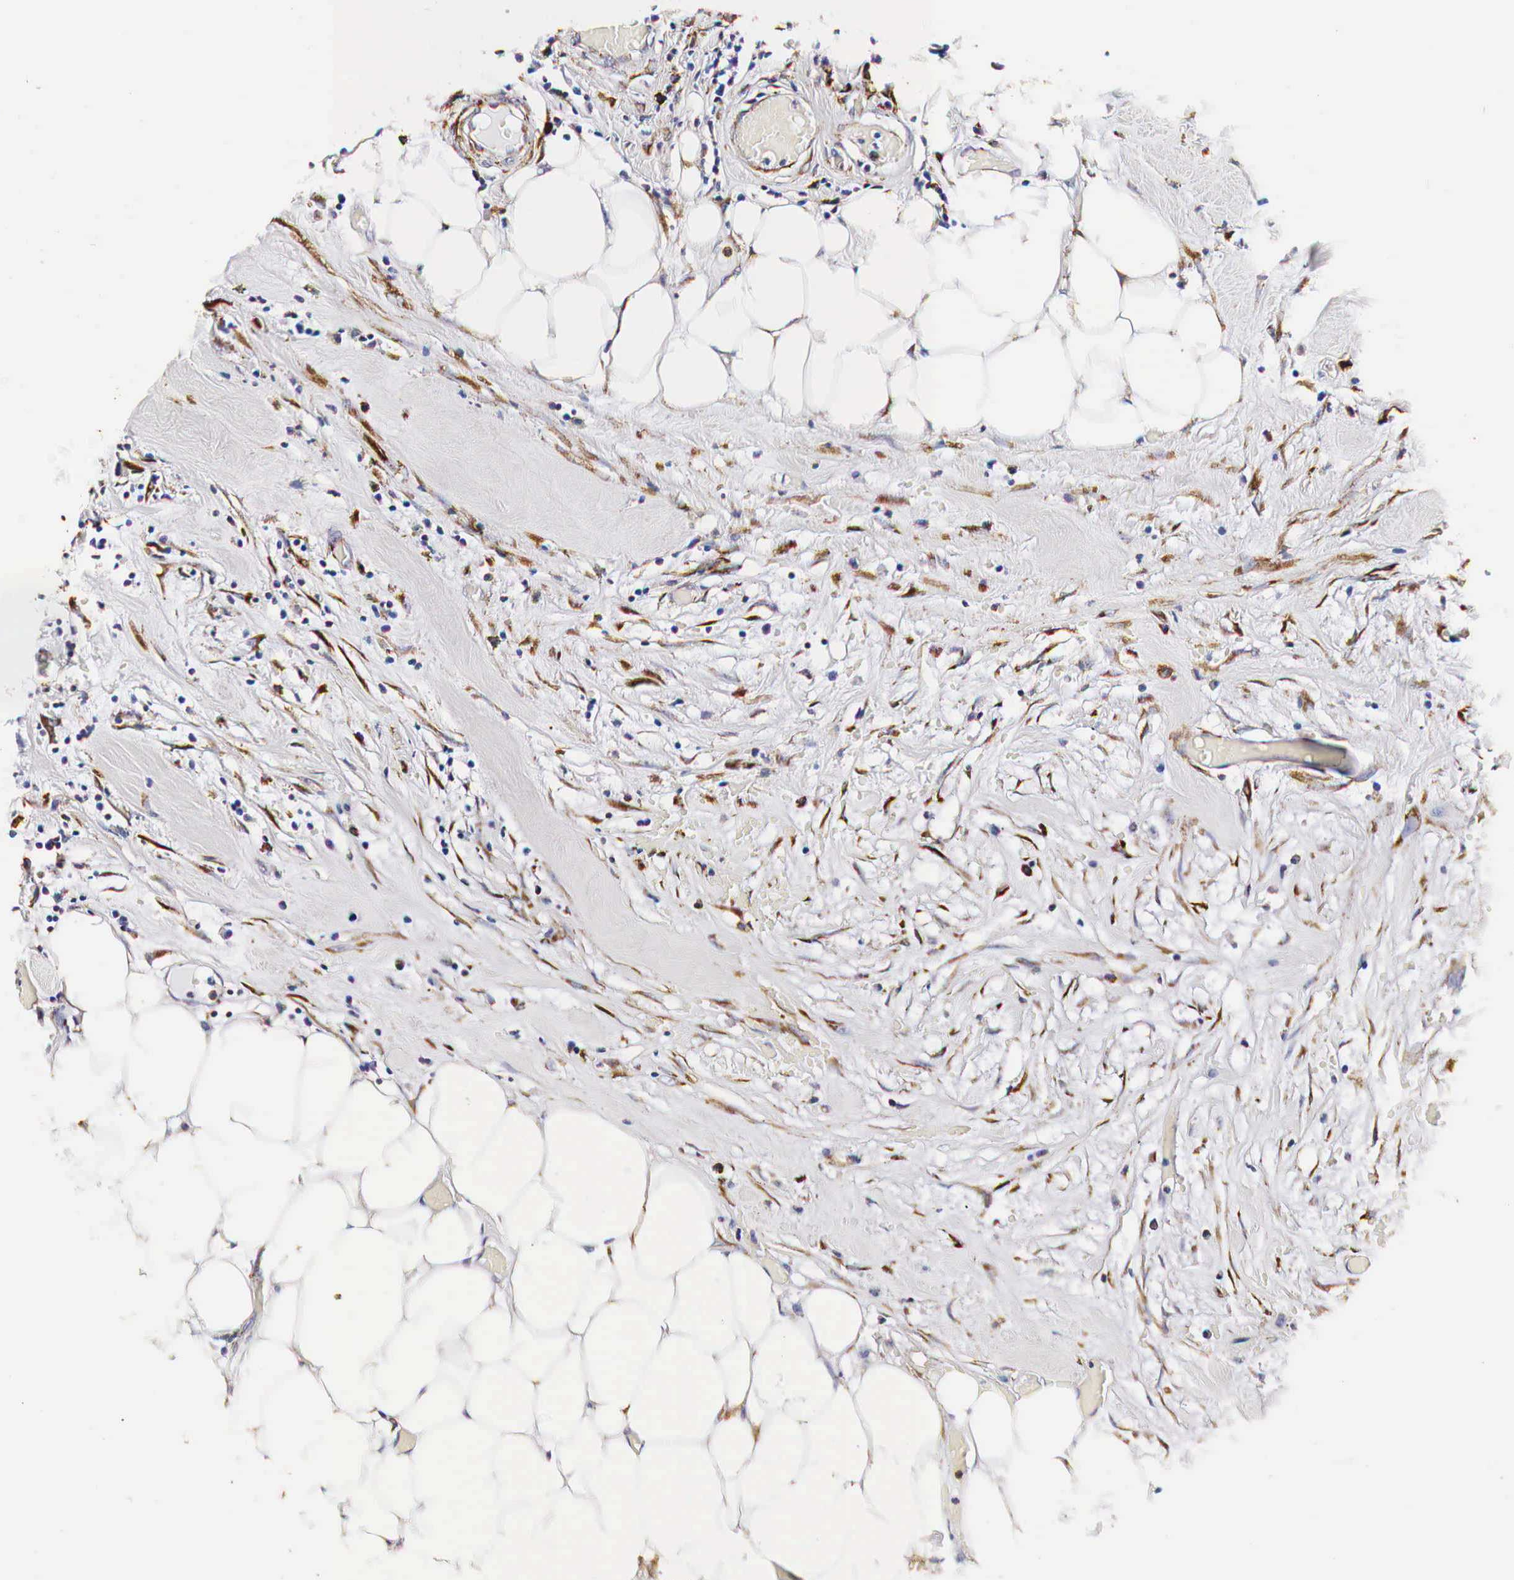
{"staining": {"intensity": "weak", "quantity": "<25%", "location": "cytoplasmic/membranous"}, "tissue": "lymphoma", "cell_type": "Tumor cells", "image_type": "cancer", "snomed": [{"axis": "morphology", "description": "Malignant lymphoma, non-Hodgkin's type, High grade"}, {"axis": "topography", "description": "Colon"}], "caption": "DAB immunohistochemical staining of human lymphoma shows no significant positivity in tumor cells. The staining was performed using DAB (3,3'-diaminobenzidine) to visualize the protein expression in brown, while the nuclei were stained in blue with hematoxylin (Magnification: 20x).", "gene": "CKAP4", "patient": {"sex": "male", "age": 82}}